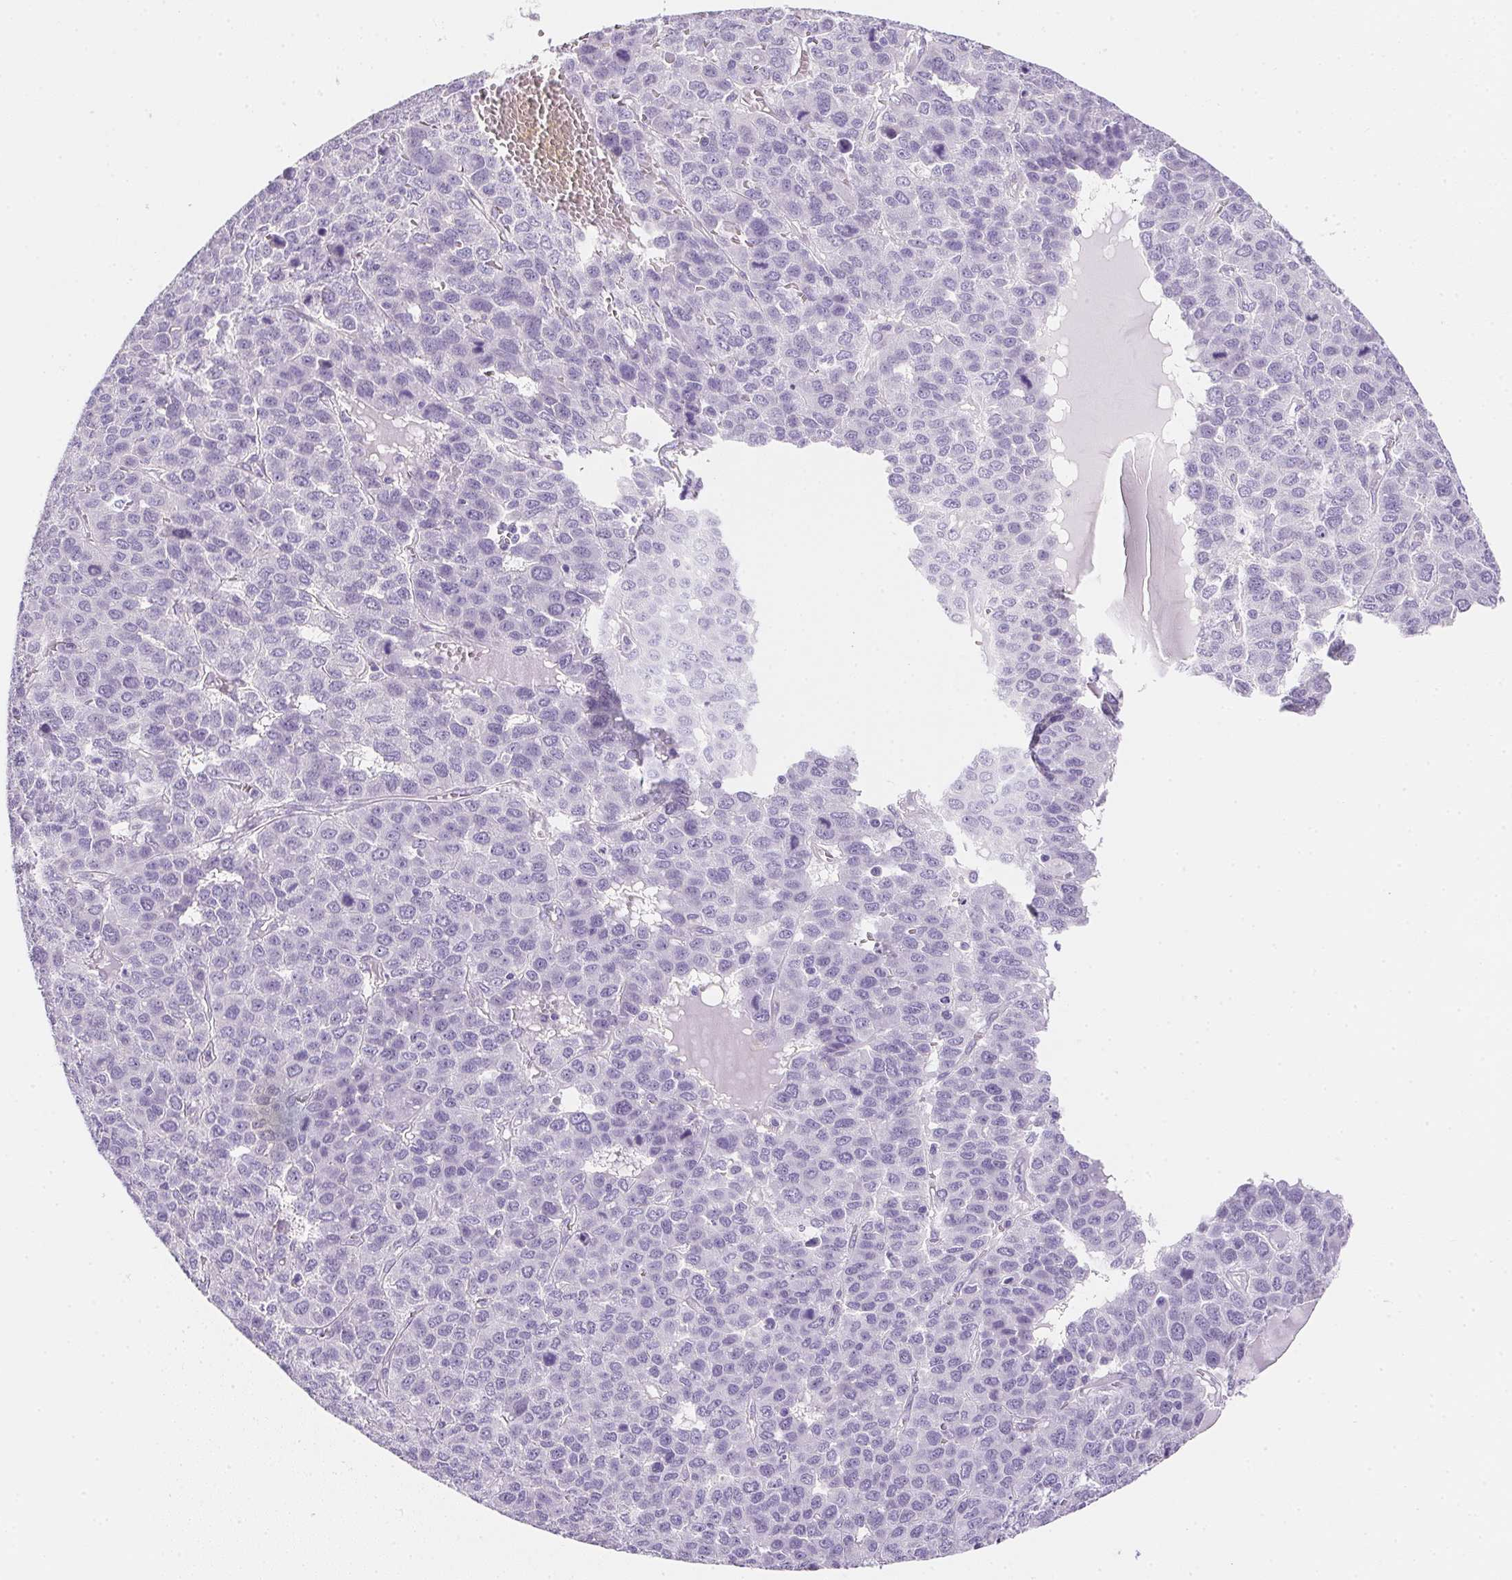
{"staining": {"intensity": "negative", "quantity": "none", "location": "none"}, "tissue": "liver cancer", "cell_type": "Tumor cells", "image_type": "cancer", "snomed": [{"axis": "morphology", "description": "Carcinoma, Hepatocellular, NOS"}, {"axis": "topography", "description": "Liver"}], "caption": "There is no significant expression in tumor cells of liver cancer (hepatocellular carcinoma).", "gene": "AQP5", "patient": {"sex": "male", "age": 69}}